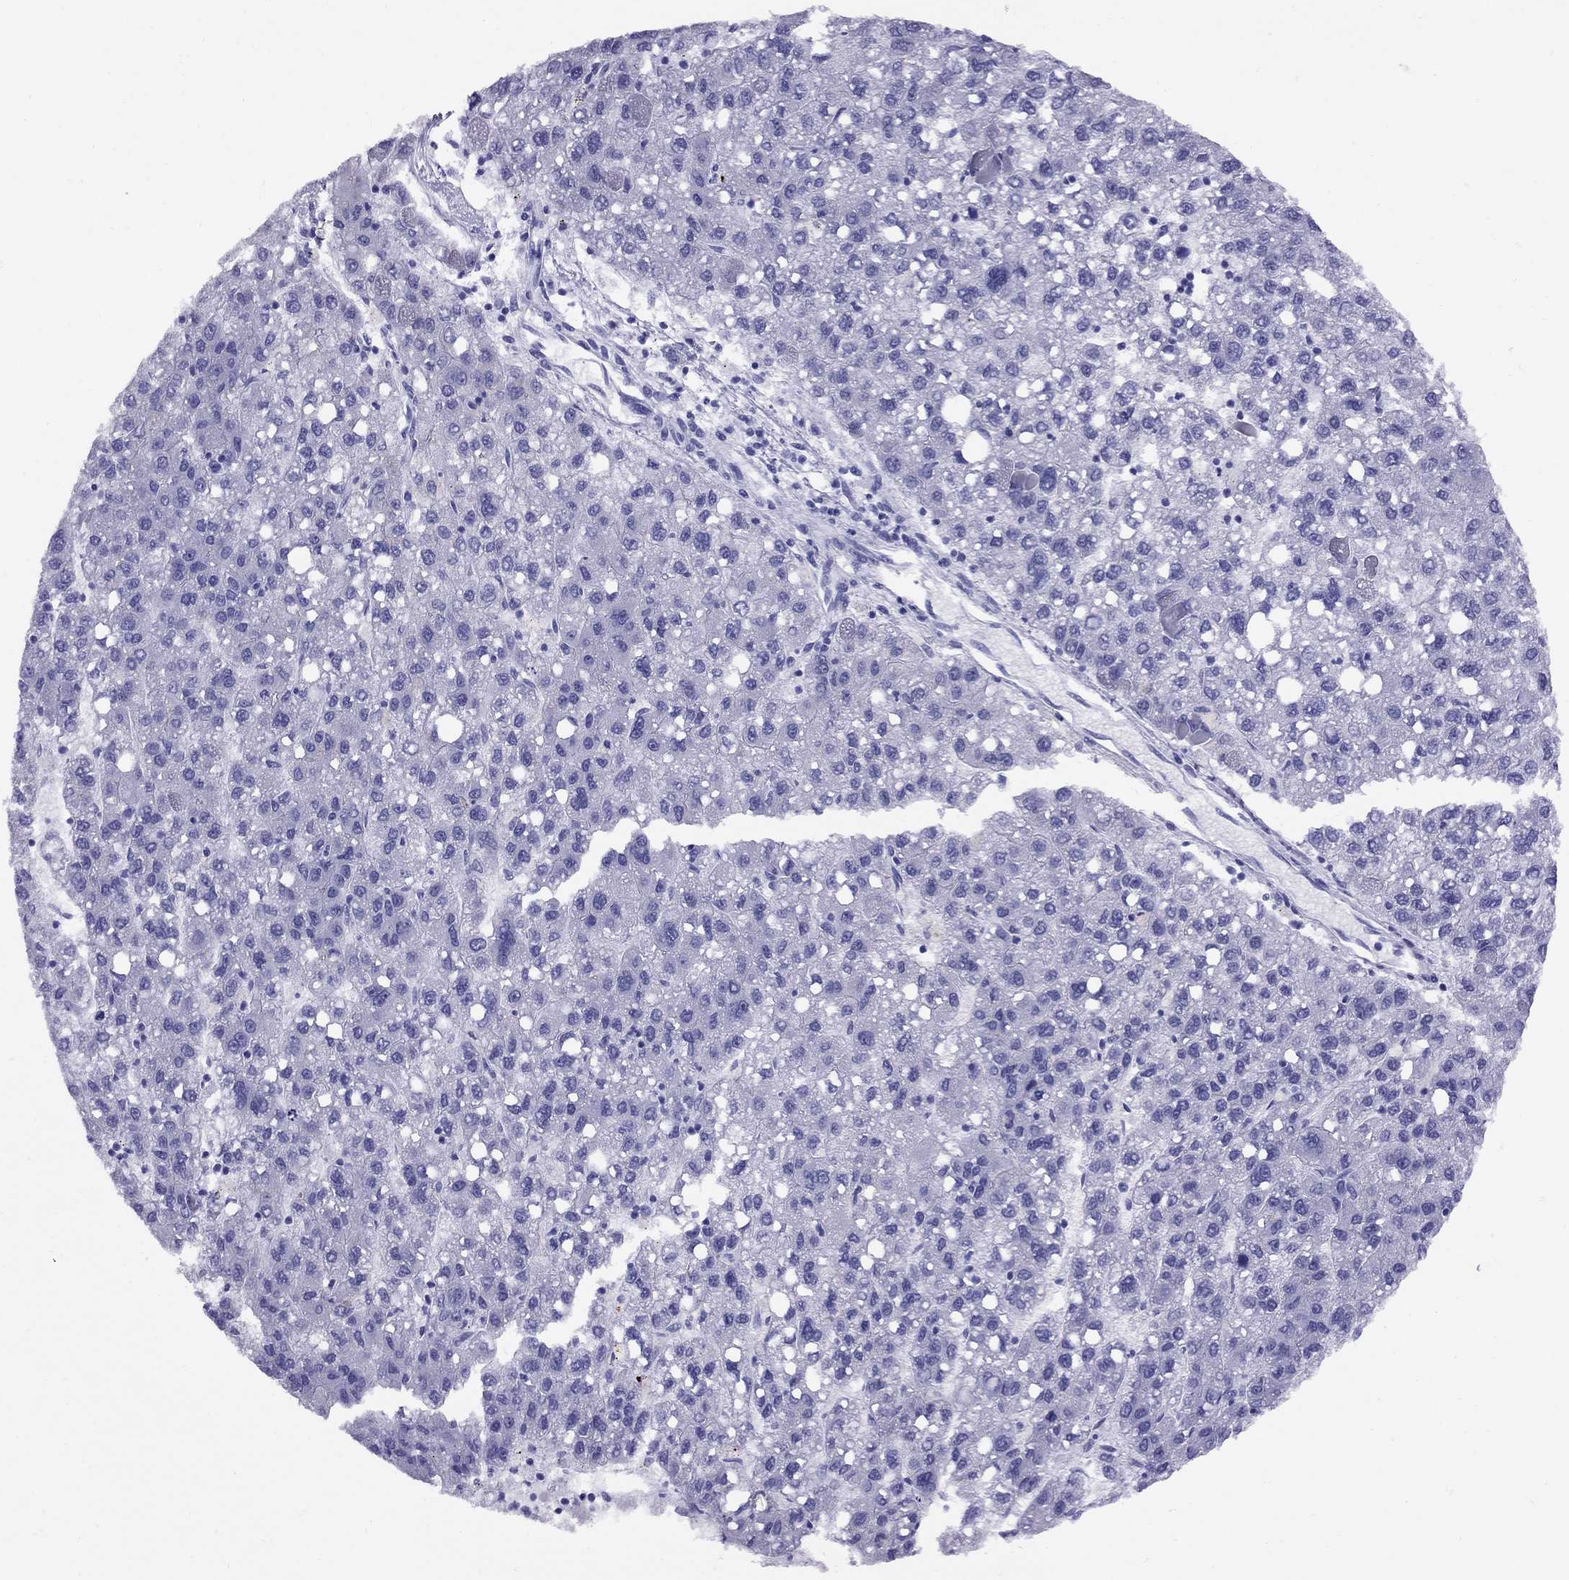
{"staining": {"intensity": "negative", "quantity": "none", "location": "none"}, "tissue": "liver cancer", "cell_type": "Tumor cells", "image_type": "cancer", "snomed": [{"axis": "morphology", "description": "Carcinoma, Hepatocellular, NOS"}, {"axis": "topography", "description": "Liver"}], "caption": "Immunohistochemical staining of human liver cancer (hepatocellular carcinoma) displays no significant expression in tumor cells.", "gene": "AVPR1B", "patient": {"sex": "female", "age": 82}}